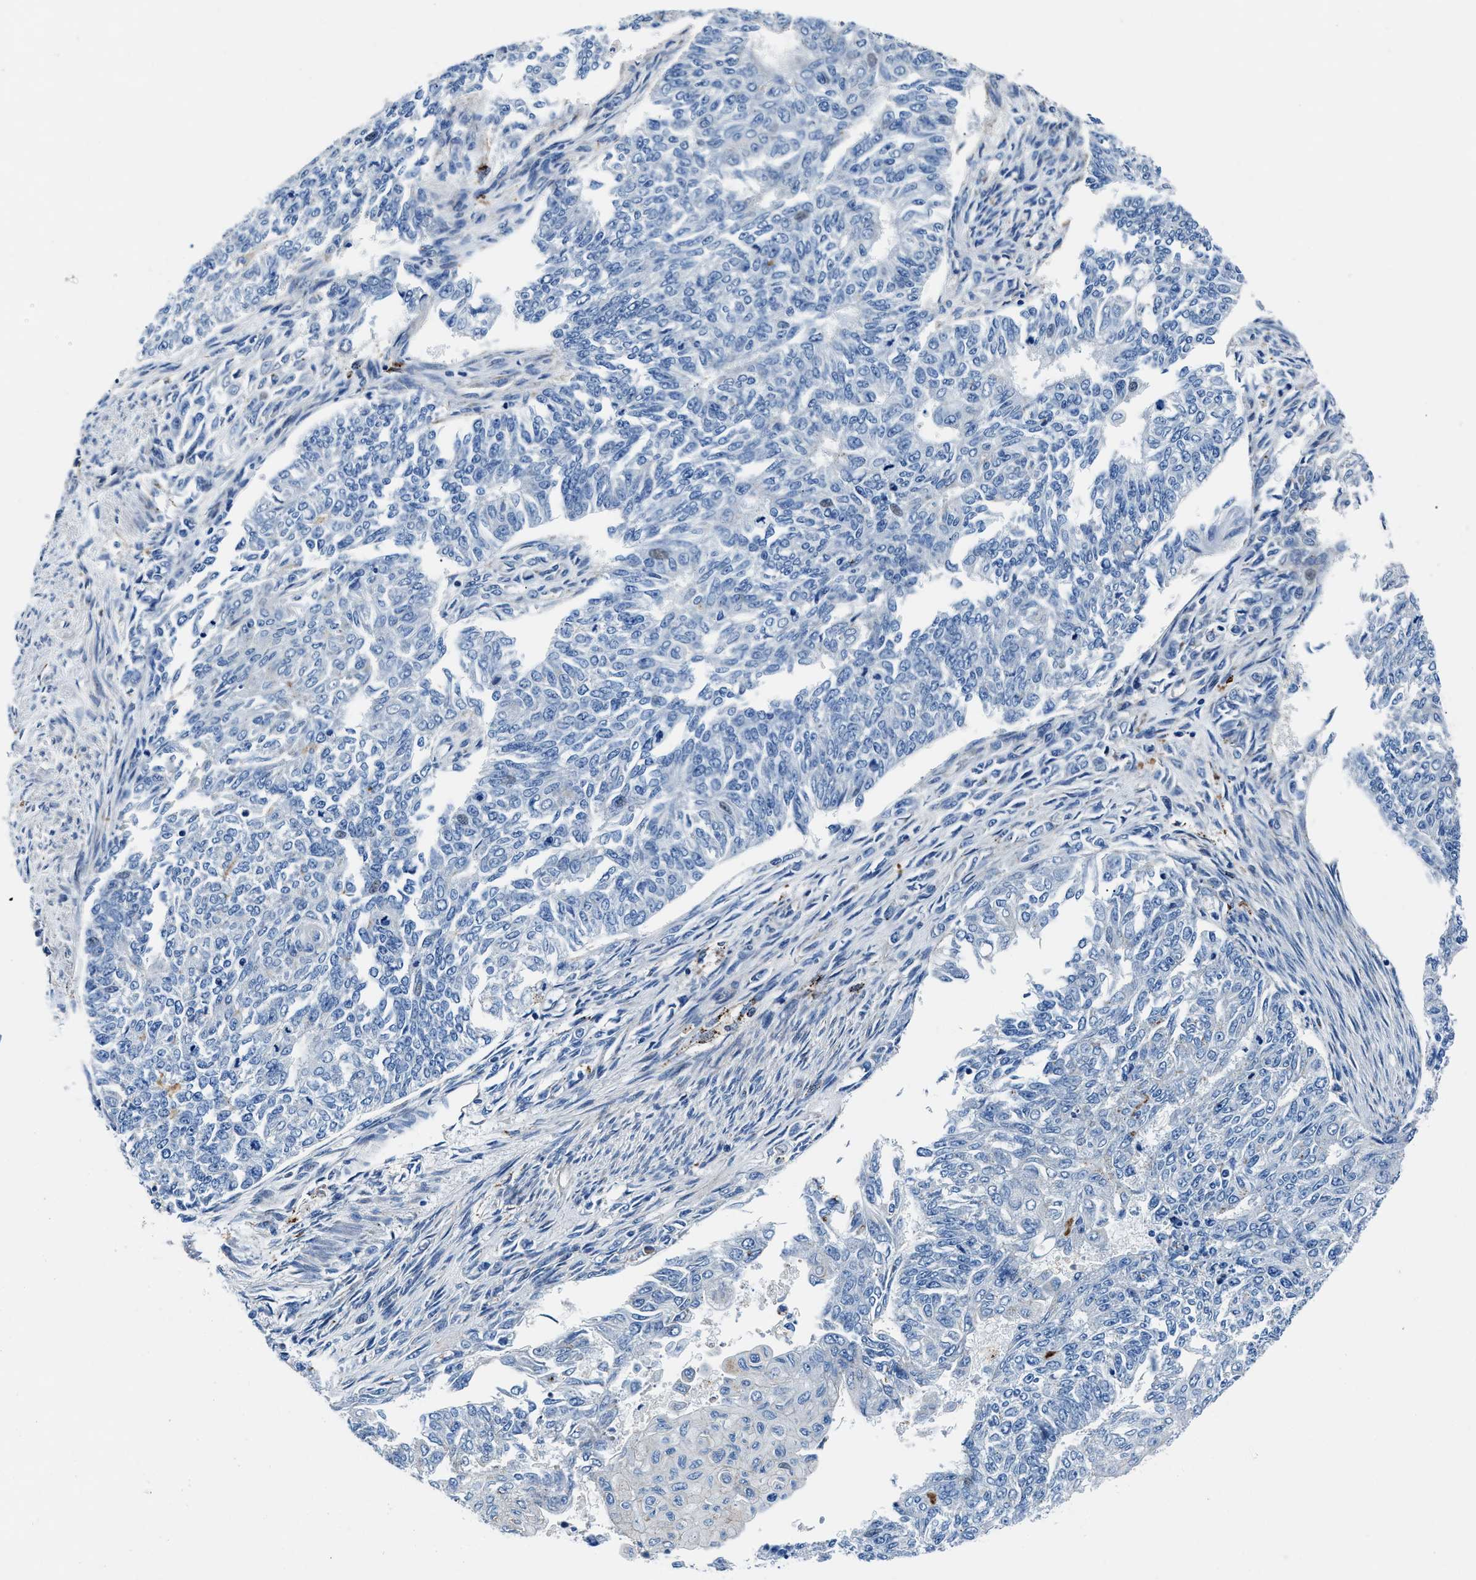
{"staining": {"intensity": "negative", "quantity": "none", "location": "none"}, "tissue": "endometrial cancer", "cell_type": "Tumor cells", "image_type": "cancer", "snomed": [{"axis": "morphology", "description": "Adenocarcinoma, NOS"}, {"axis": "topography", "description": "Endometrium"}], "caption": "High magnification brightfield microscopy of endometrial cancer (adenocarcinoma) stained with DAB (brown) and counterstained with hematoxylin (blue): tumor cells show no significant staining.", "gene": "DAG1", "patient": {"sex": "female", "age": 32}}